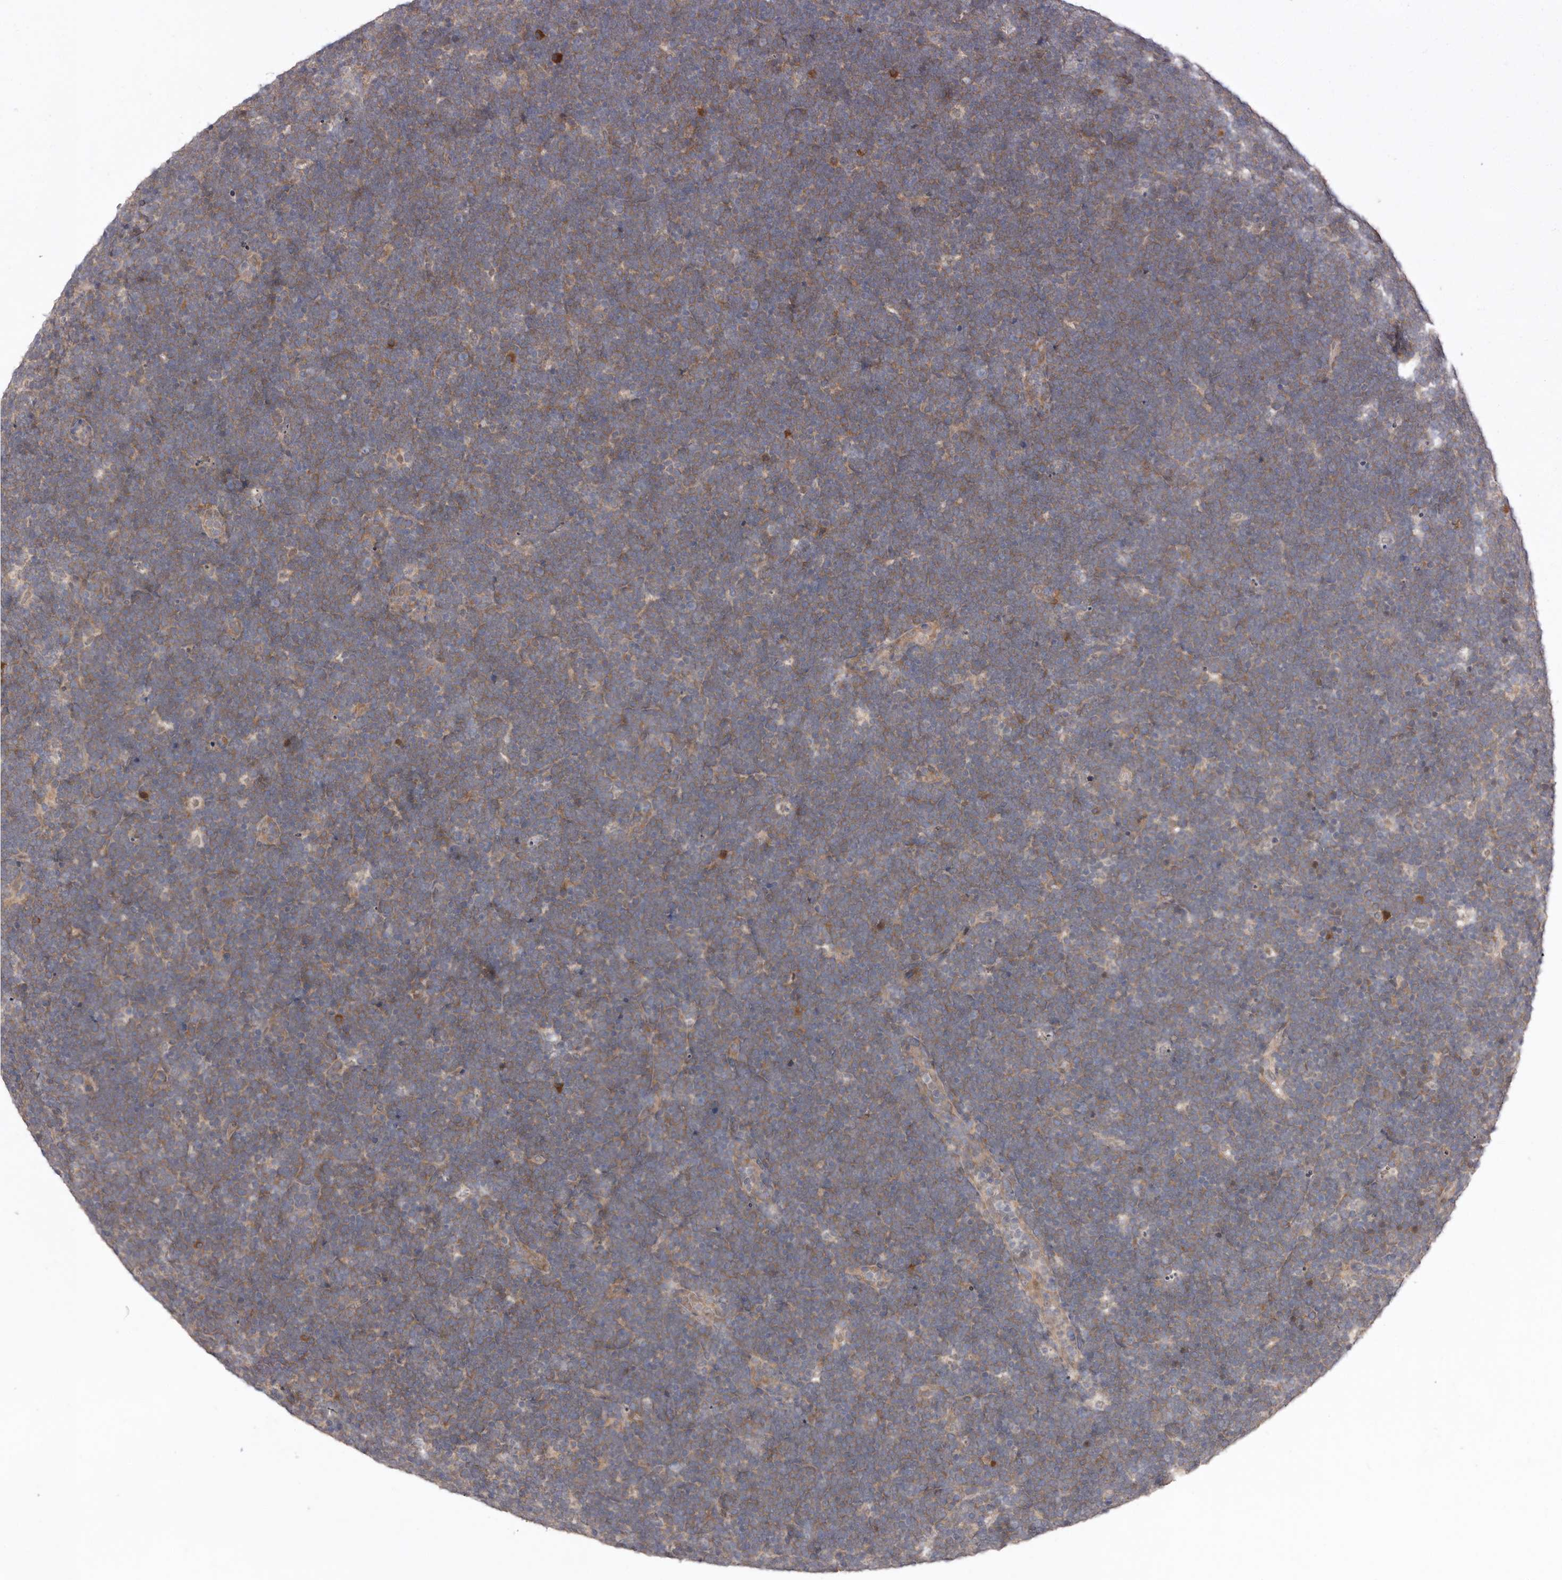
{"staining": {"intensity": "weak", "quantity": "25%-75%", "location": "cytoplasmic/membranous"}, "tissue": "lymphoma", "cell_type": "Tumor cells", "image_type": "cancer", "snomed": [{"axis": "morphology", "description": "Malignant lymphoma, non-Hodgkin's type, High grade"}, {"axis": "topography", "description": "Lymph node"}], "caption": "The immunohistochemical stain shows weak cytoplasmic/membranous staining in tumor cells of high-grade malignant lymphoma, non-Hodgkin's type tissue. (DAB IHC with brightfield microscopy, high magnification).", "gene": "CHML", "patient": {"sex": "male", "age": 13}}